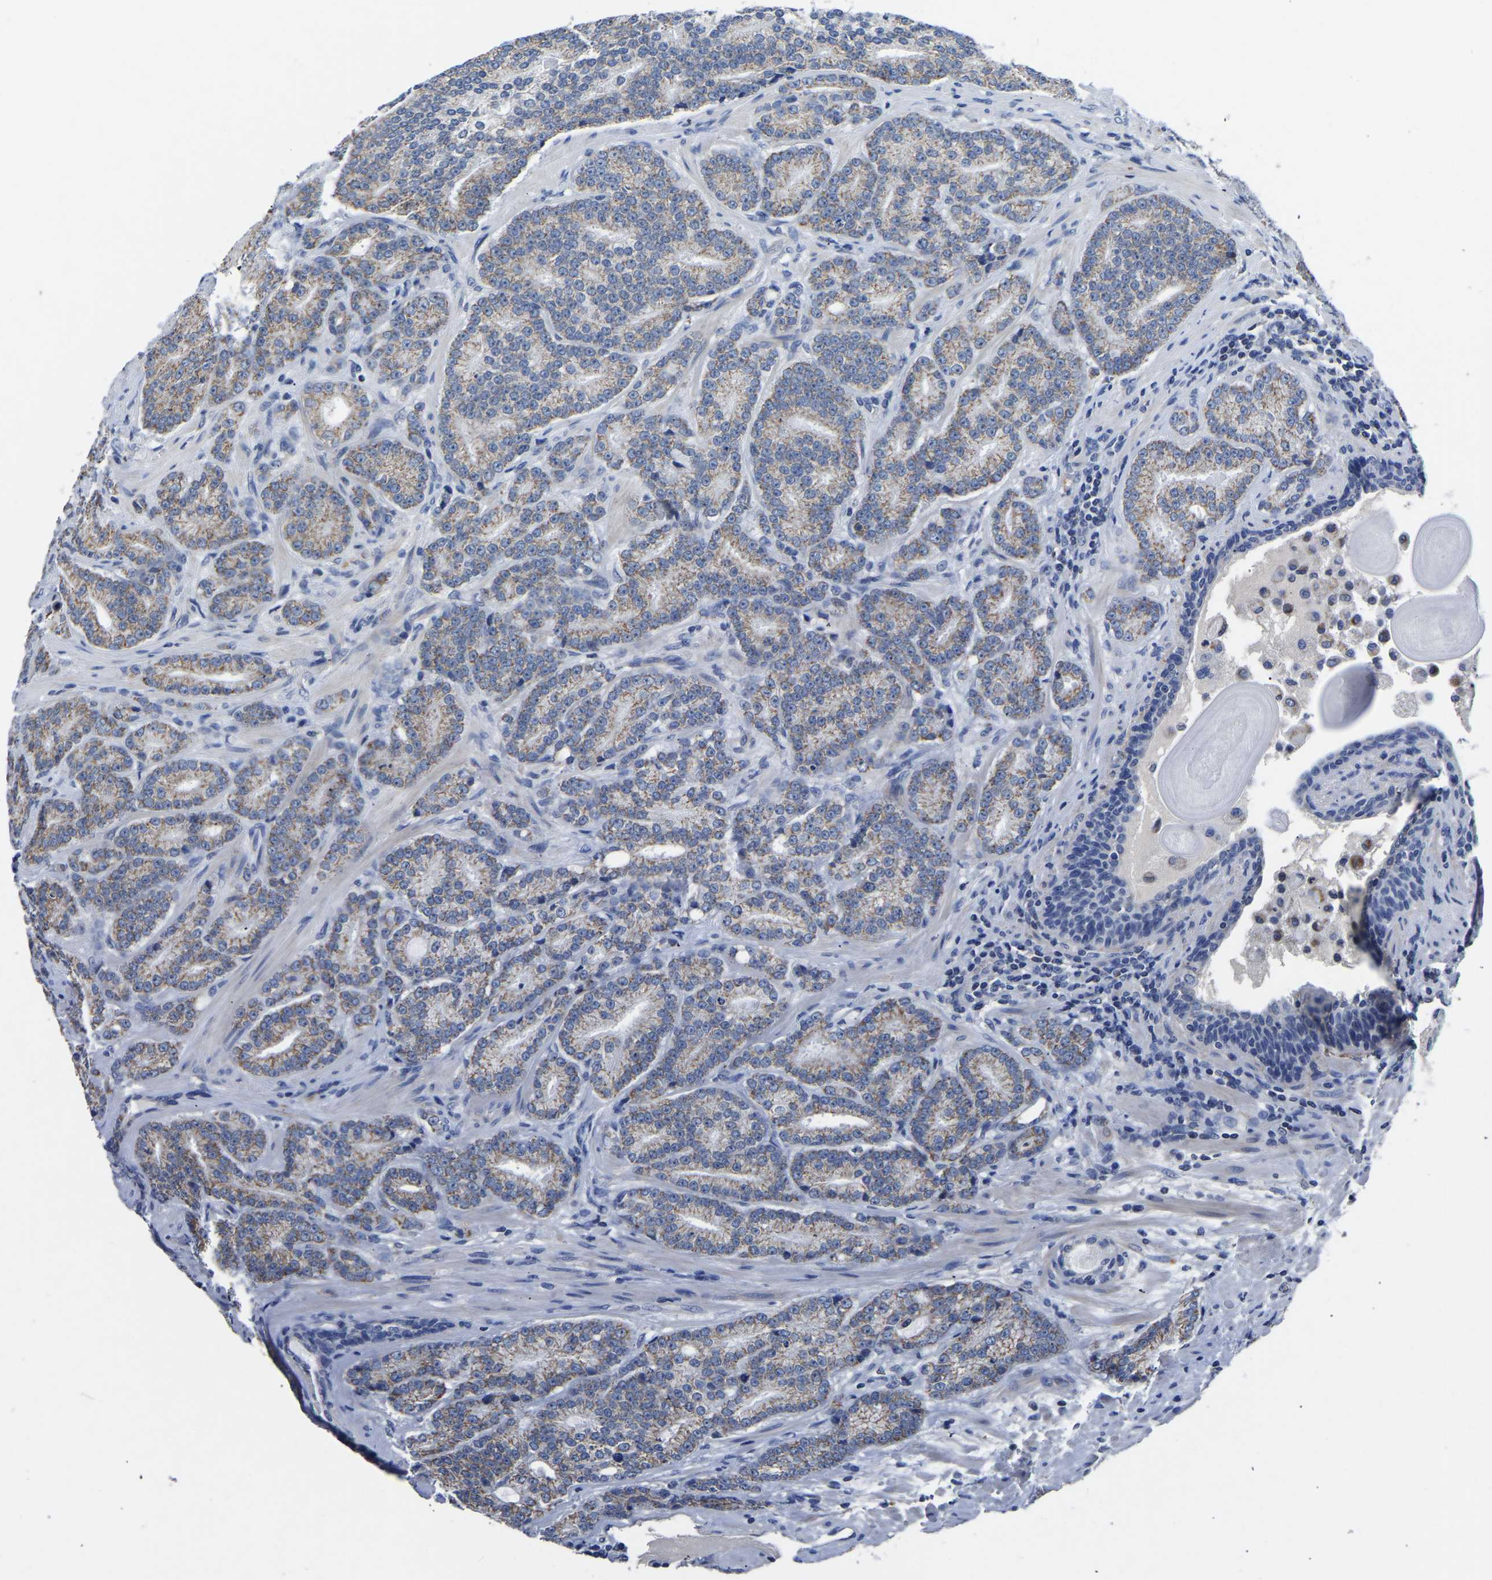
{"staining": {"intensity": "moderate", "quantity": ">75%", "location": "cytoplasmic/membranous"}, "tissue": "prostate cancer", "cell_type": "Tumor cells", "image_type": "cancer", "snomed": [{"axis": "morphology", "description": "Adenocarcinoma, High grade"}, {"axis": "topography", "description": "Prostate"}], "caption": "IHC histopathology image of high-grade adenocarcinoma (prostate) stained for a protein (brown), which displays medium levels of moderate cytoplasmic/membranous expression in approximately >75% of tumor cells.", "gene": "FGD5", "patient": {"sex": "male", "age": 61}}